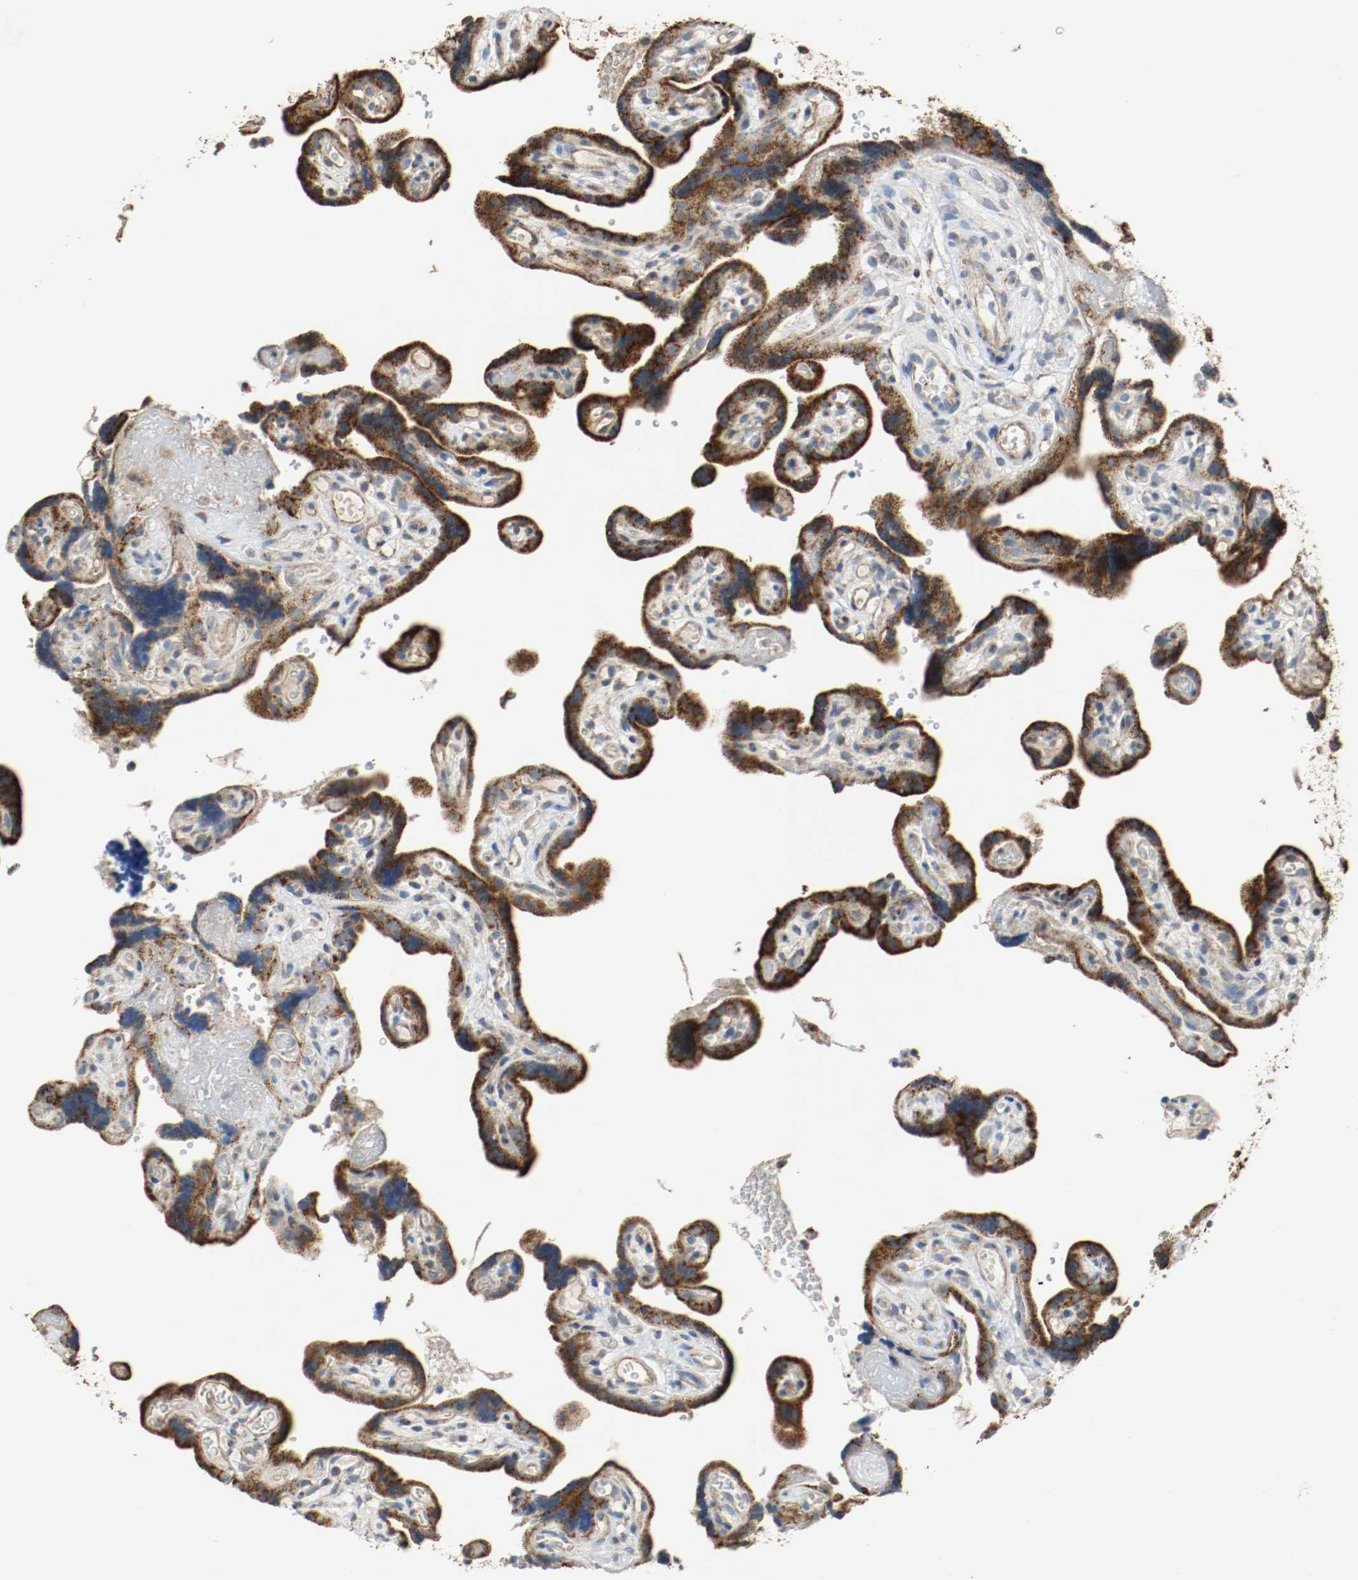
{"staining": {"intensity": "strong", "quantity": ">75%", "location": "cytoplasmic/membranous"}, "tissue": "placenta", "cell_type": "Decidual cells", "image_type": "normal", "snomed": [{"axis": "morphology", "description": "Normal tissue, NOS"}, {"axis": "topography", "description": "Placenta"}], "caption": "DAB (3,3'-diaminobenzidine) immunohistochemical staining of unremarkable placenta shows strong cytoplasmic/membranous protein expression in about >75% of decidual cells.", "gene": "ALDH4A1", "patient": {"sex": "female", "age": 30}}